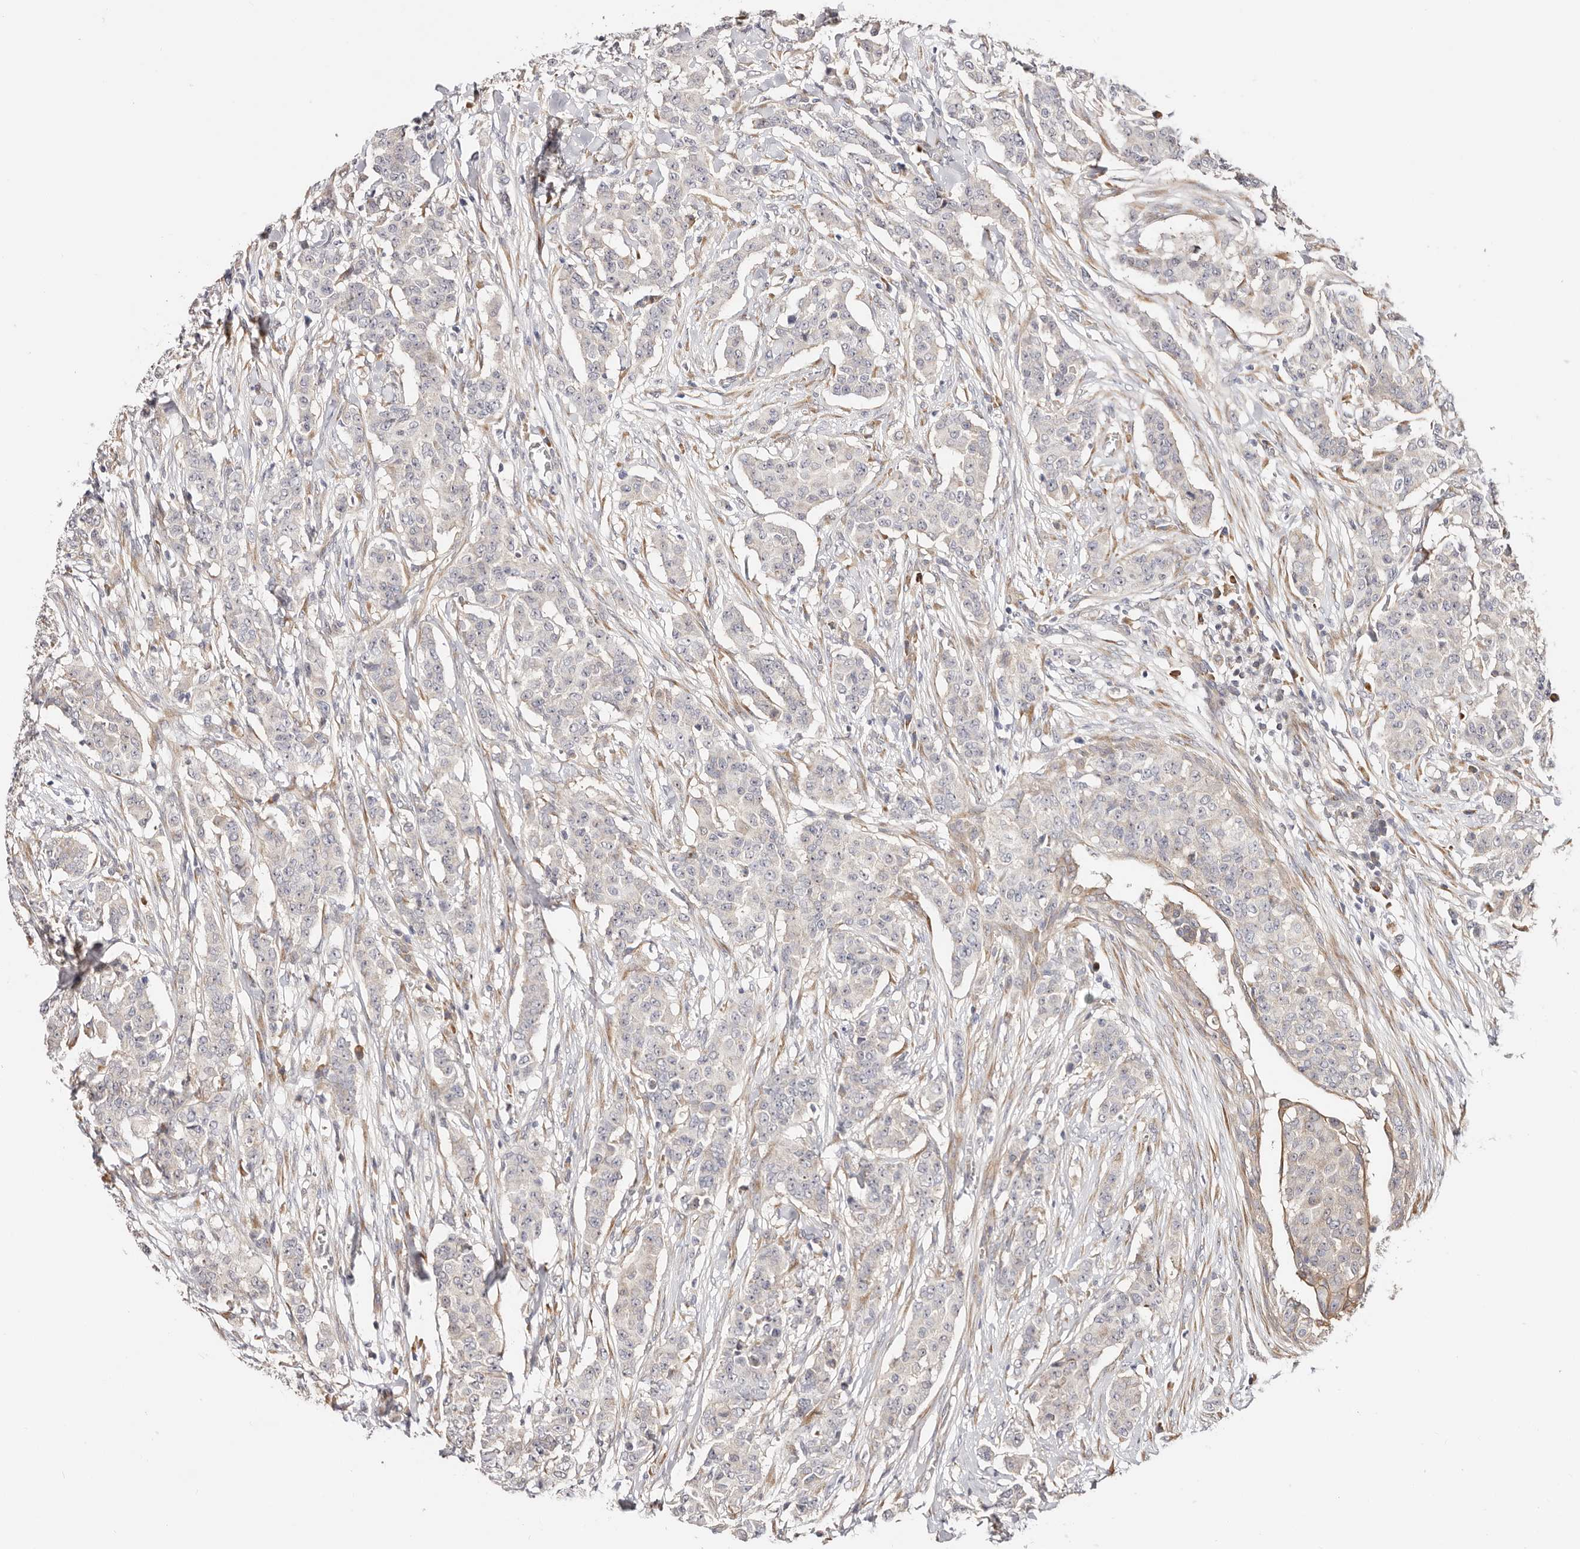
{"staining": {"intensity": "negative", "quantity": "none", "location": "none"}, "tissue": "breast cancer", "cell_type": "Tumor cells", "image_type": "cancer", "snomed": [{"axis": "morphology", "description": "Duct carcinoma"}, {"axis": "topography", "description": "Breast"}], "caption": "Tumor cells show no significant protein staining in breast cancer (invasive ductal carcinoma).", "gene": "BCL2L15", "patient": {"sex": "female", "age": 40}}